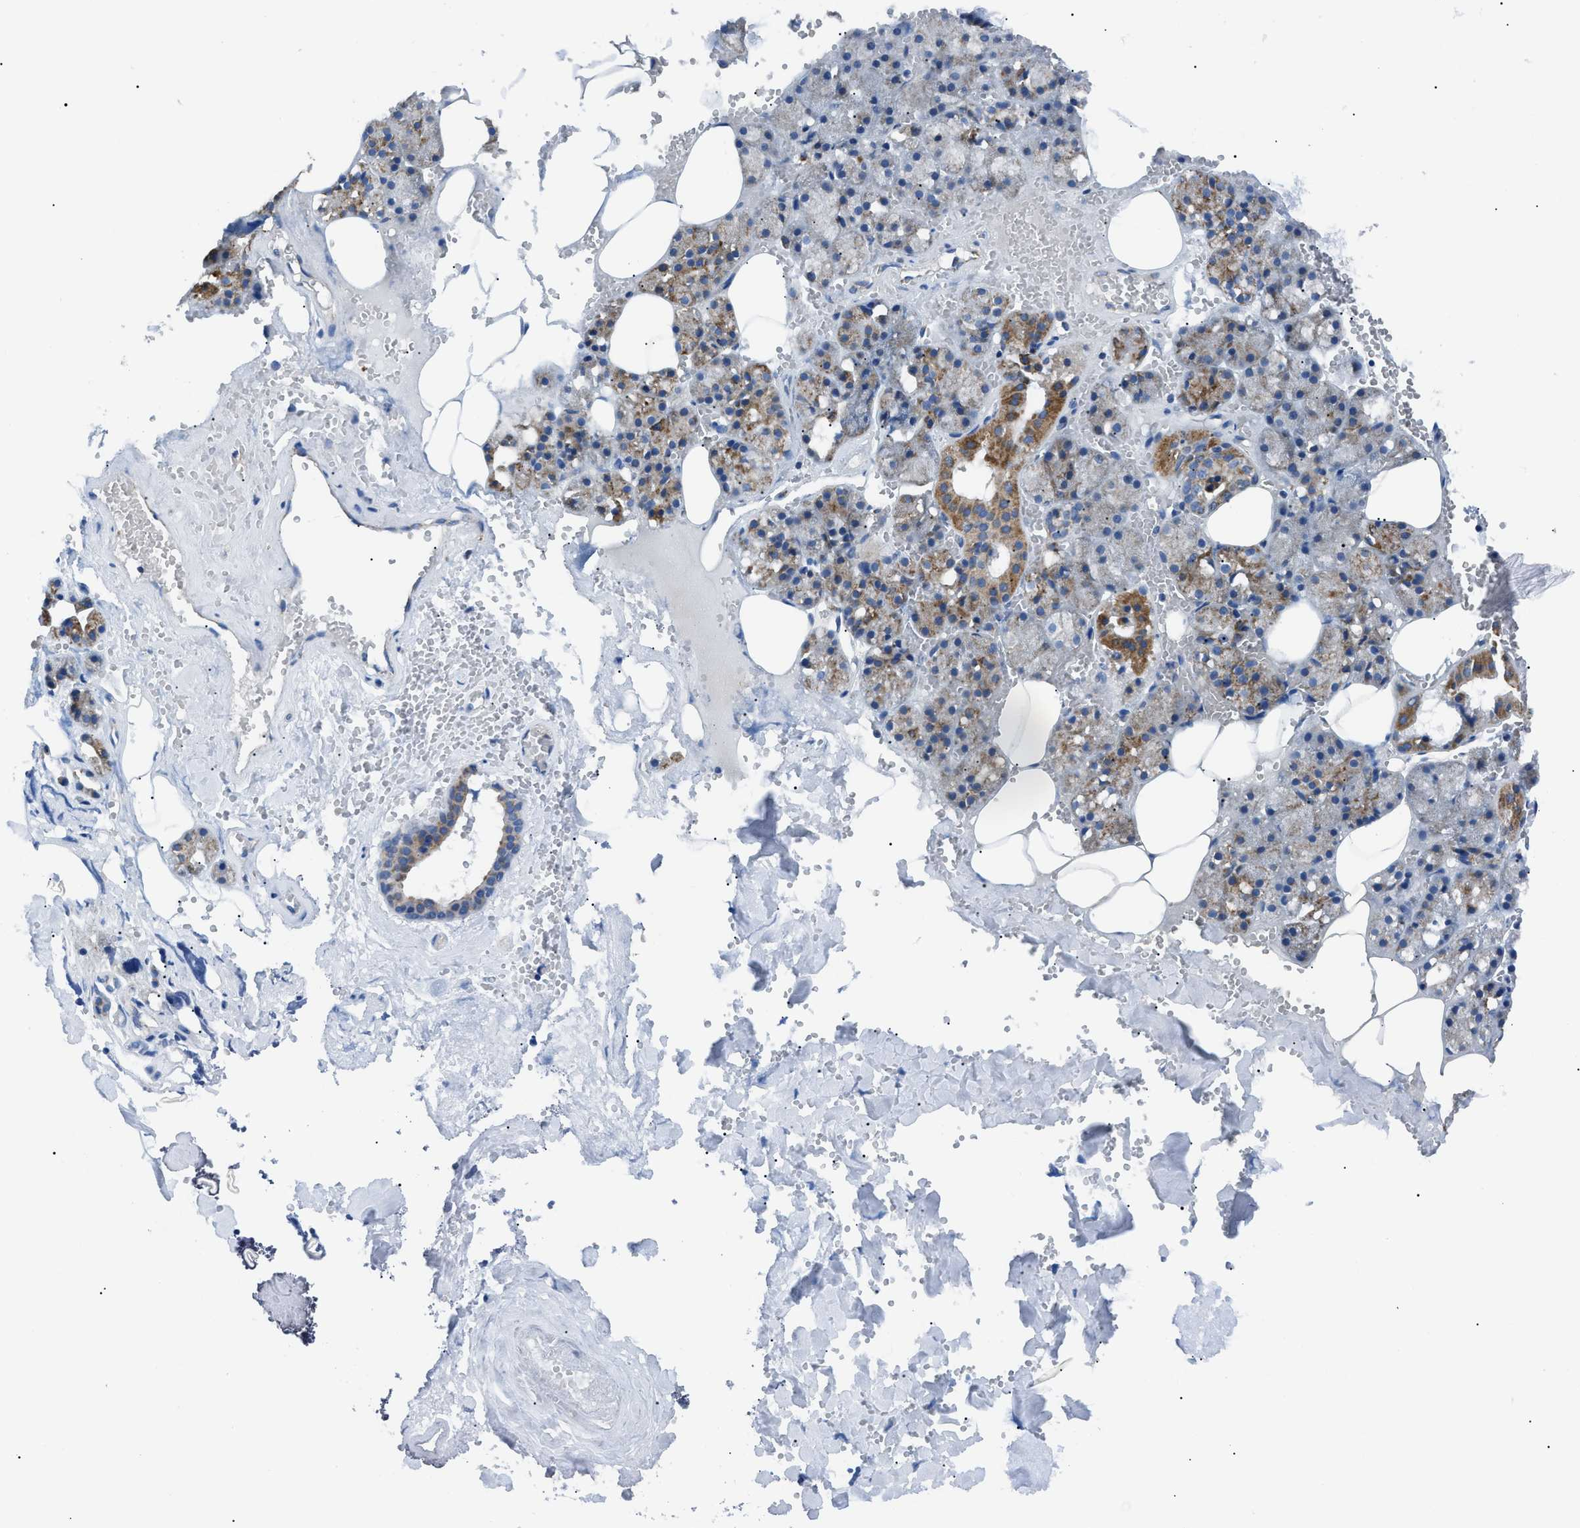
{"staining": {"intensity": "moderate", "quantity": ">75%", "location": "cytoplasmic/membranous"}, "tissue": "salivary gland", "cell_type": "Glandular cells", "image_type": "normal", "snomed": [{"axis": "morphology", "description": "Normal tissue, NOS"}, {"axis": "topography", "description": "Salivary gland"}], "caption": "DAB (3,3'-diaminobenzidine) immunohistochemical staining of benign salivary gland demonstrates moderate cytoplasmic/membranous protein positivity in about >75% of glandular cells.", "gene": "PHB2", "patient": {"sex": "male", "age": 62}}